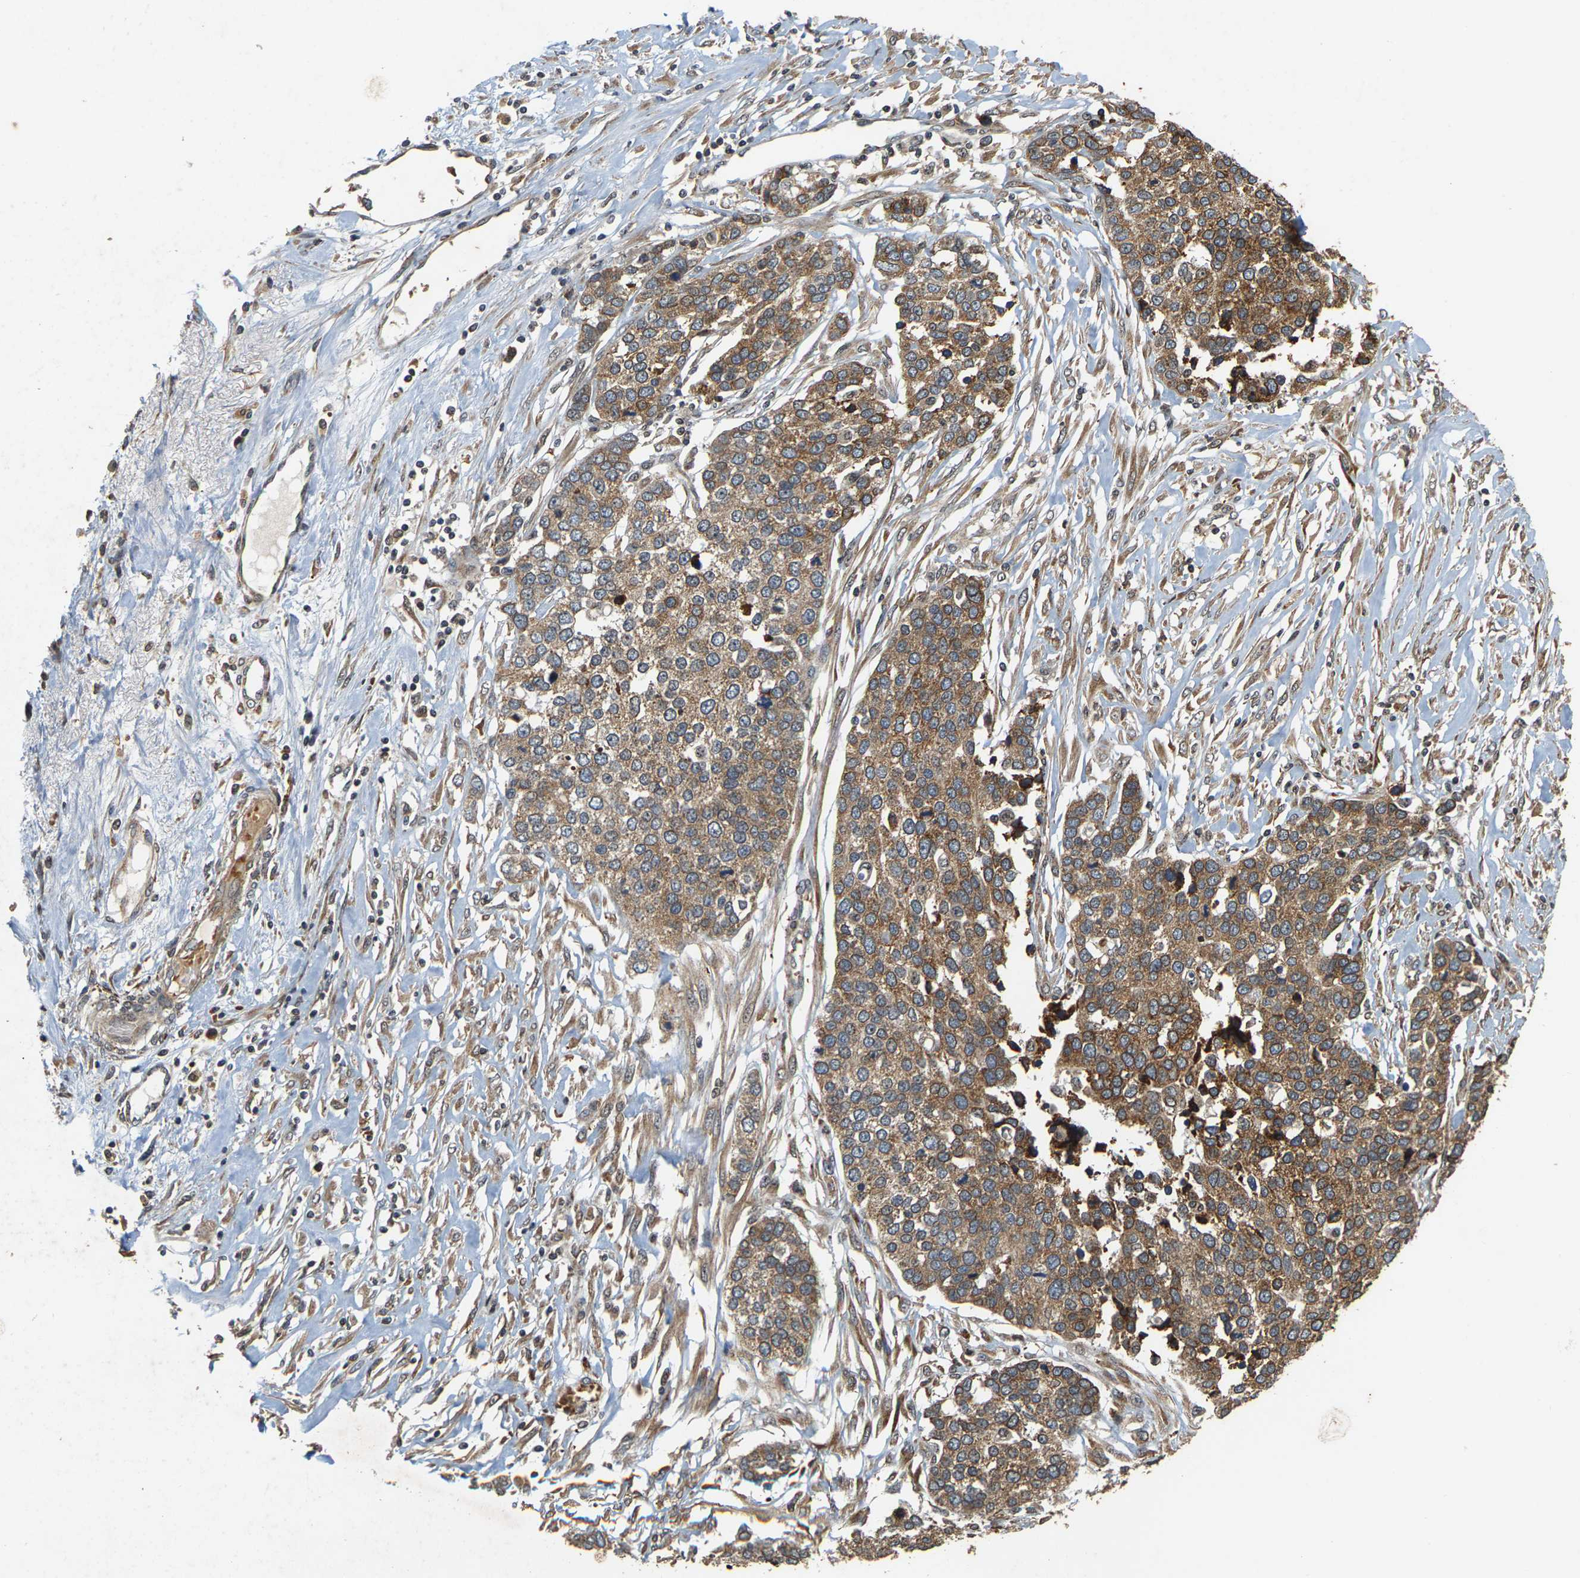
{"staining": {"intensity": "moderate", "quantity": ">75%", "location": "cytoplasmic/membranous"}, "tissue": "ovarian cancer", "cell_type": "Tumor cells", "image_type": "cancer", "snomed": [{"axis": "morphology", "description": "Cystadenocarcinoma, serous, NOS"}, {"axis": "topography", "description": "Ovary"}], "caption": "IHC (DAB) staining of ovarian cancer (serous cystadenocarcinoma) displays moderate cytoplasmic/membranous protein expression in about >75% of tumor cells.", "gene": "CIDEC", "patient": {"sex": "female", "age": 44}}